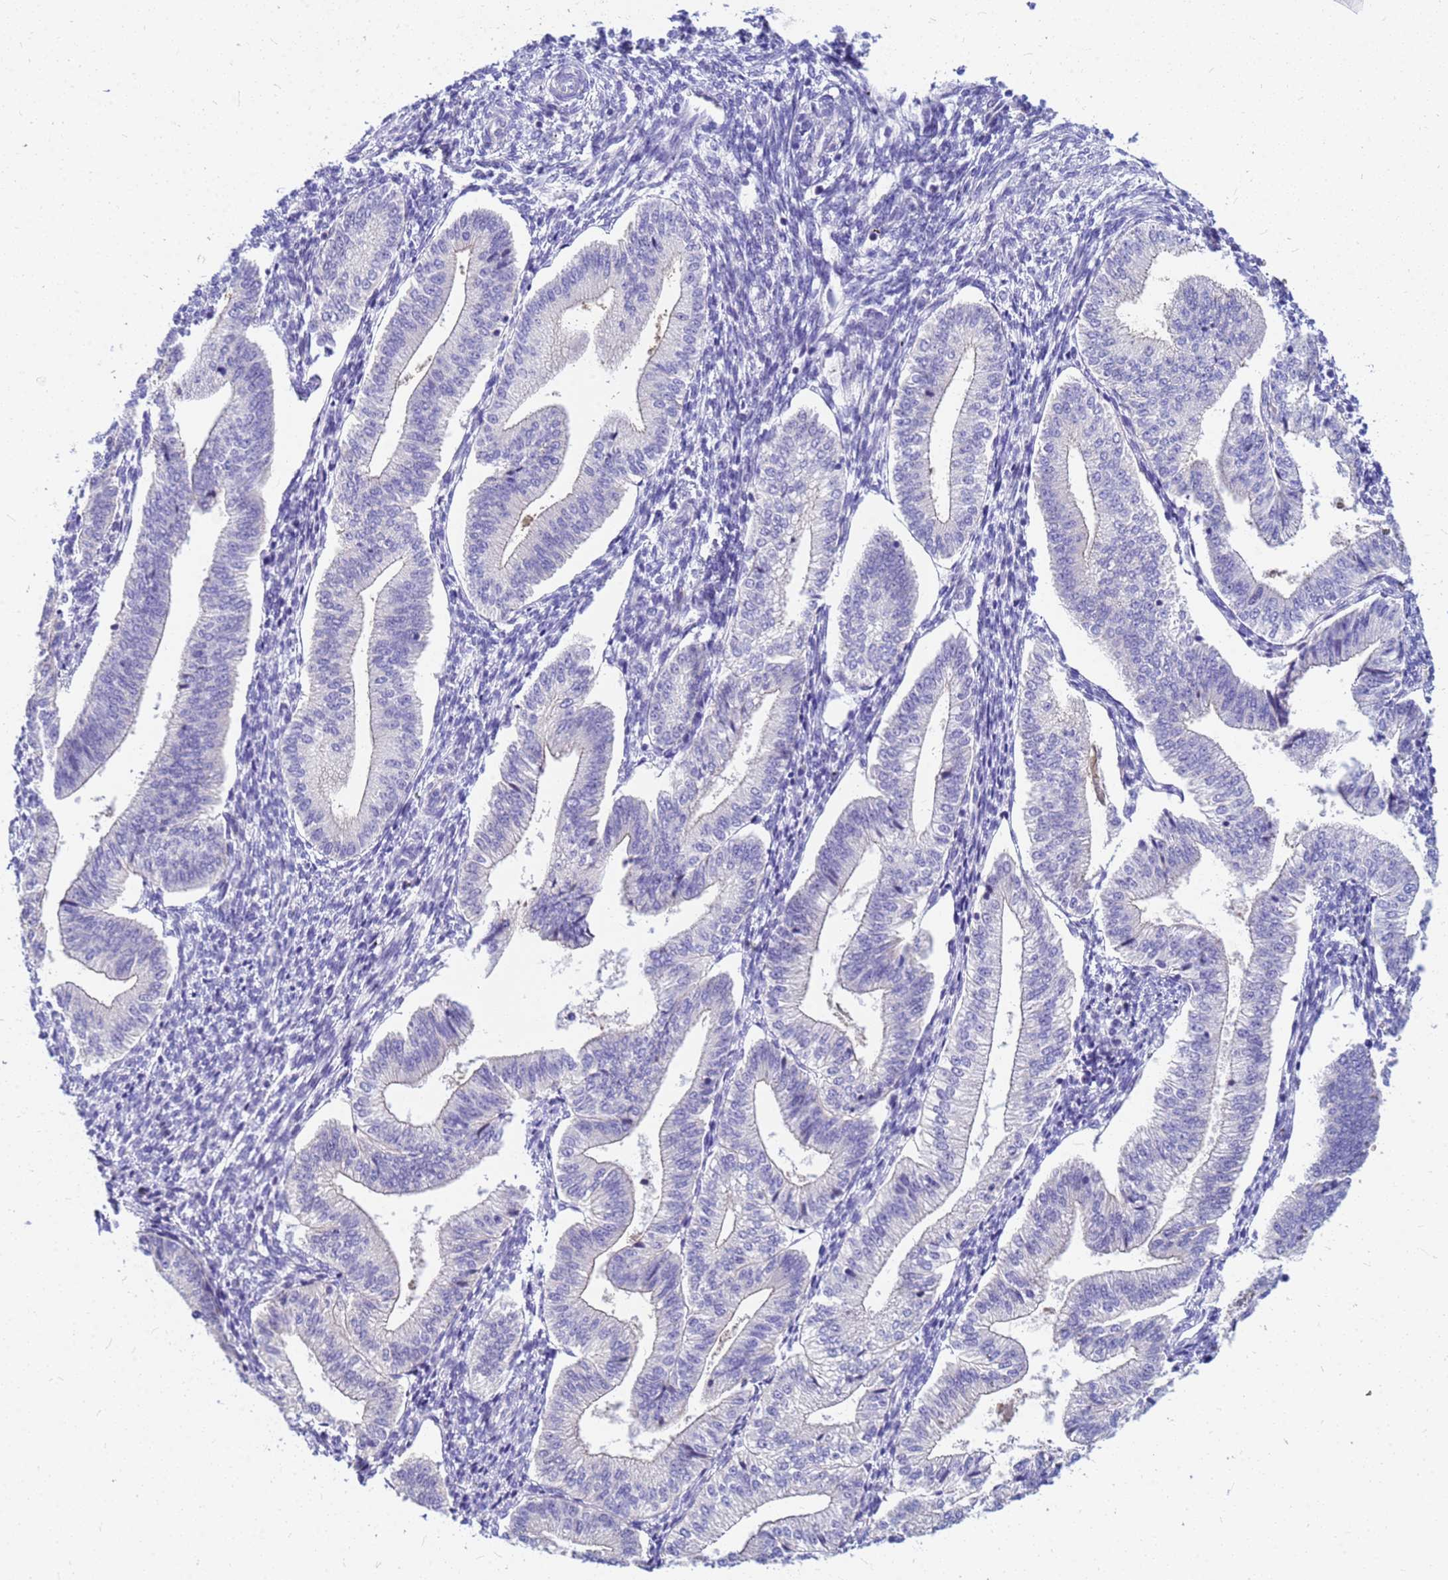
{"staining": {"intensity": "negative", "quantity": "none", "location": "none"}, "tissue": "endometrium", "cell_type": "Cells in endometrial stroma", "image_type": "normal", "snomed": [{"axis": "morphology", "description": "Normal tissue, NOS"}, {"axis": "topography", "description": "Endometrium"}], "caption": "DAB (3,3'-diaminobenzidine) immunohistochemical staining of unremarkable endometrium exhibits no significant expression in cells in endometrial stroma.", "gene": "DPRX", "patient": {"sex": "female", "age": 34}}